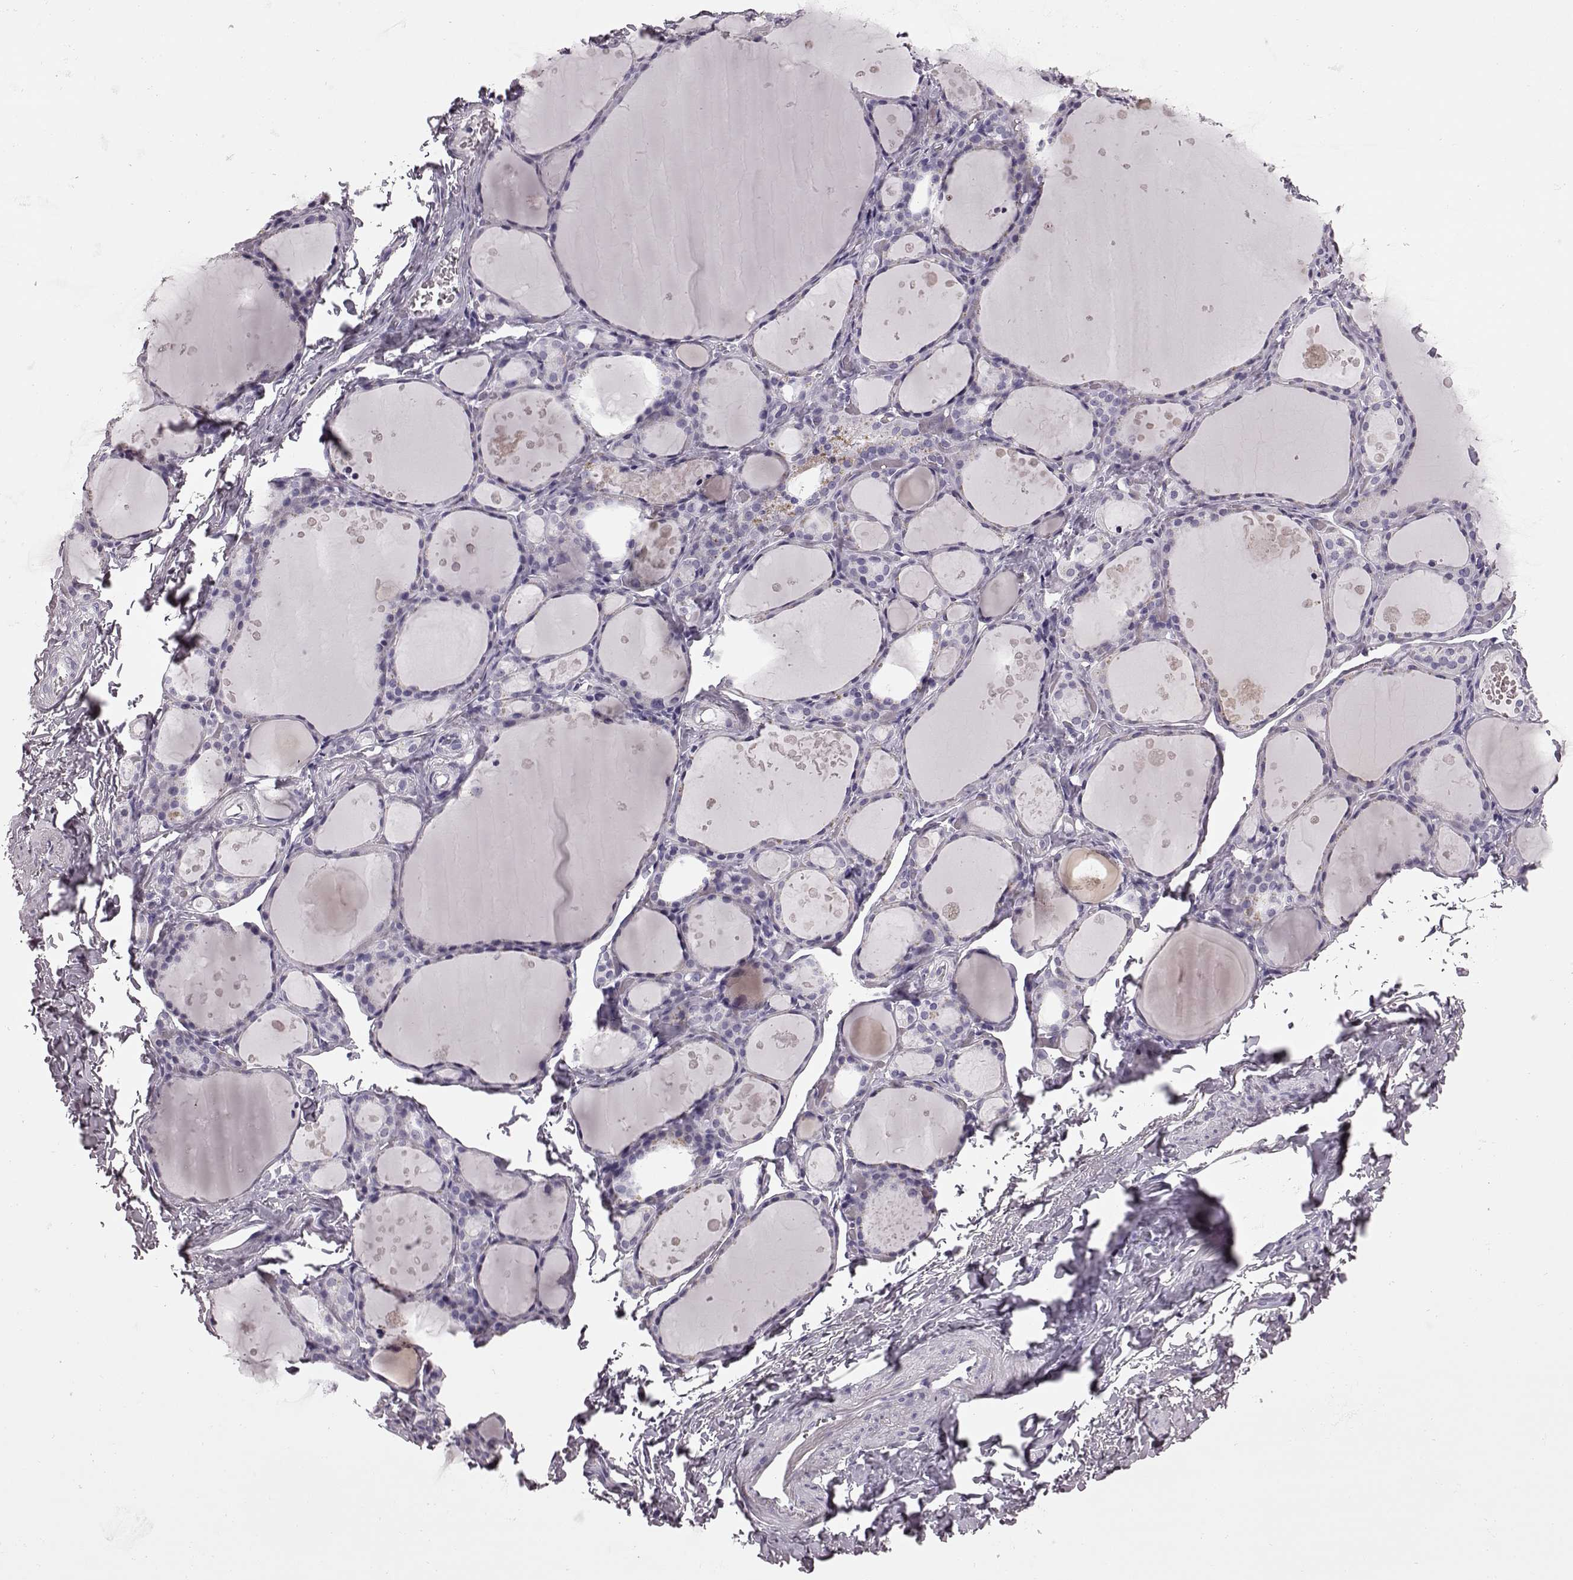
{"staining": {"intensity": "negative", "quantity": "none", "location": "none"}, "tissue": "thyroid gland", "cell_type": "Glandular cells", "image_type": "normal", "snomed": [{"axis": "morphology", "description": "Normal tissue, NOS"}, {"axis": "topography", "description": "Thyroid gland"}], "caption": "The IHC image has no significant staining in glandular cells of thyroid gland. (Immunohistochemistry, brightfield microscopy, high magnification).", "gene": "AIPL1", "patient": {"sex": "male", "age": 68}}